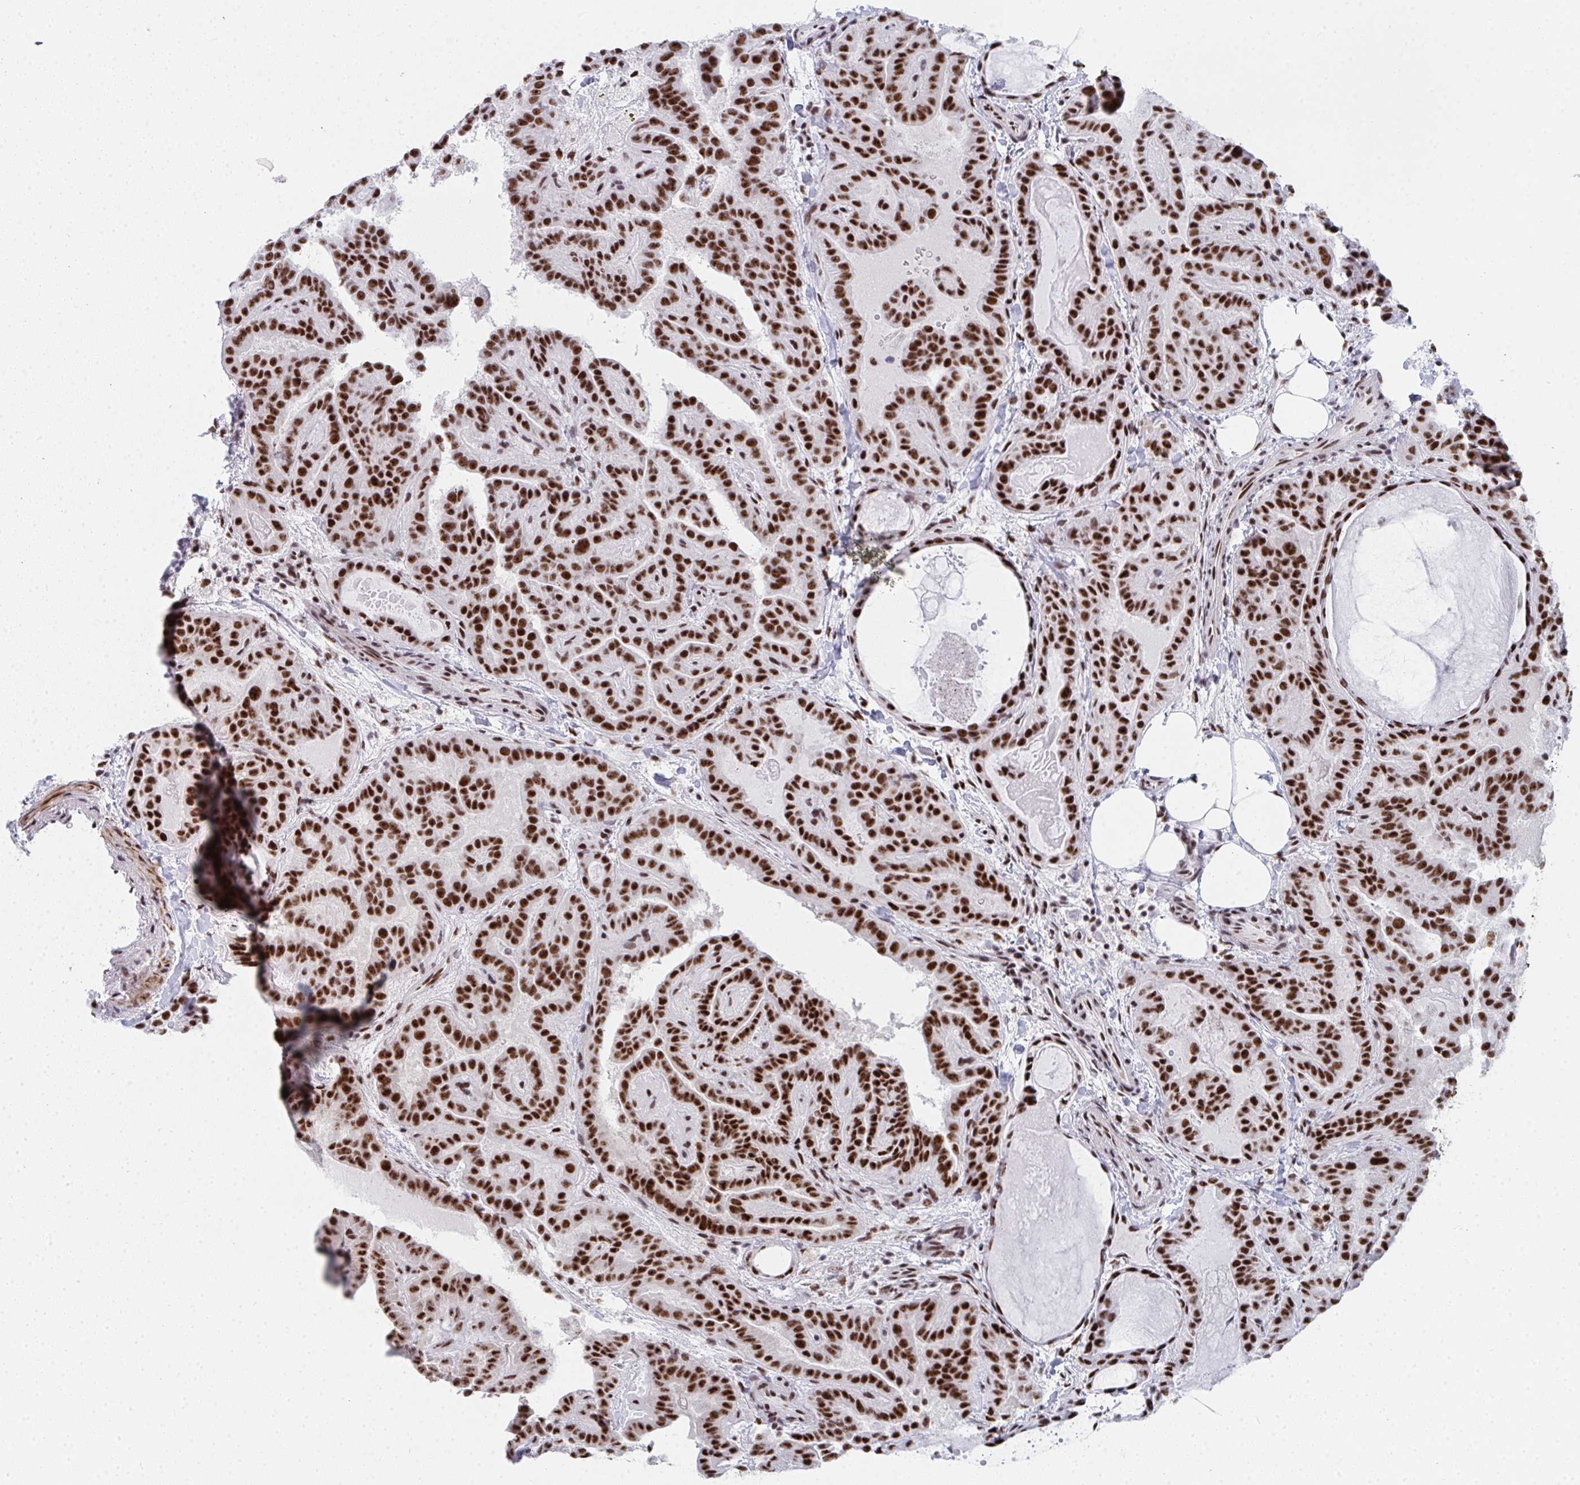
{"staining": {"intensity": "strong", "quantity": ">75%", "location": "nuclear"}, "tissue": "thyroid cancer", "cell_type": "Tumor cells", "image_type": "cancer", "snomed": [{"axis": "morphology", "description": "Papillary adenocarcinoma, NOS"}, {"axis": "topography", "description": "Thyroid gland"}], "caption": "IHC of human thyroid cancer (papillary adenocarcinoma) shows high levels of strong nuclear staining in about >75% of tumor cells.", "gene": "SNRNP70", "patient": {"sex": "female", "age": 46}}